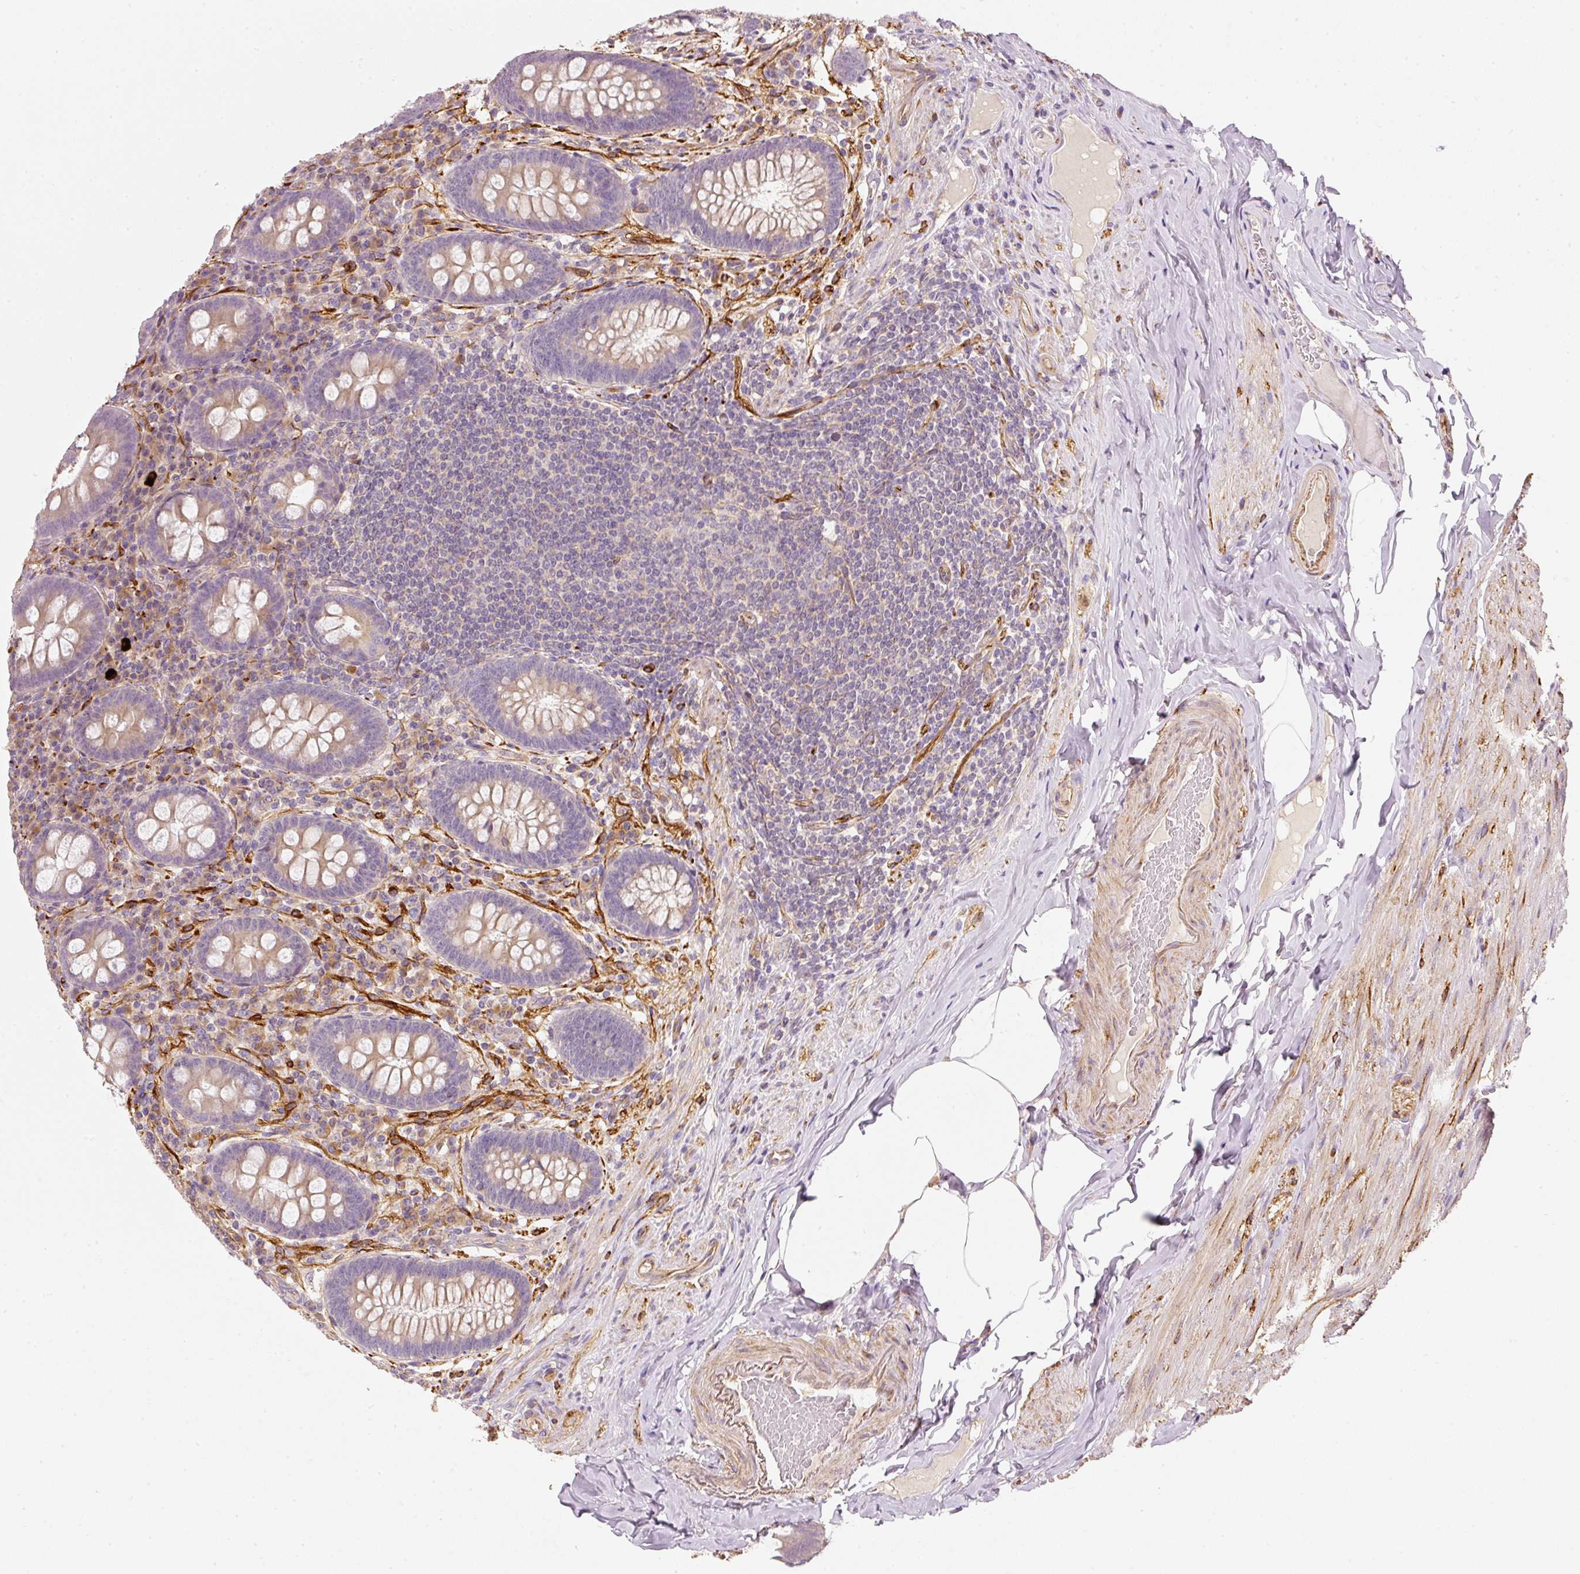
{"staining": {"intensity": "moderate", "quantity": ">75%", "location": "cytoplasmic/membranous"}, "tissue": "appendix", "cell_type": "Glandular cells", "image_type": "normal", "snomed": [{"axis": "morphology", "description": "Normal tissue, NOS"}, {"axis": "topography", "description": "Appendix"}], "caption": "High-magnification brightfield microscopy of benign appendix stained with DAB (brown) and counterstained with hematoxylin (blue). glandular cells exhibit moderate cytoplasmic/membranous expression is seen in approximately>75% of cells. The staining was performed using DAB to visualize the protein expression in brown, while the nuclei were stained in blue with hematoxylin (Magnification: 20x).", "gene": "RNF167", "patient": {"sex": "male", "age": 71}}